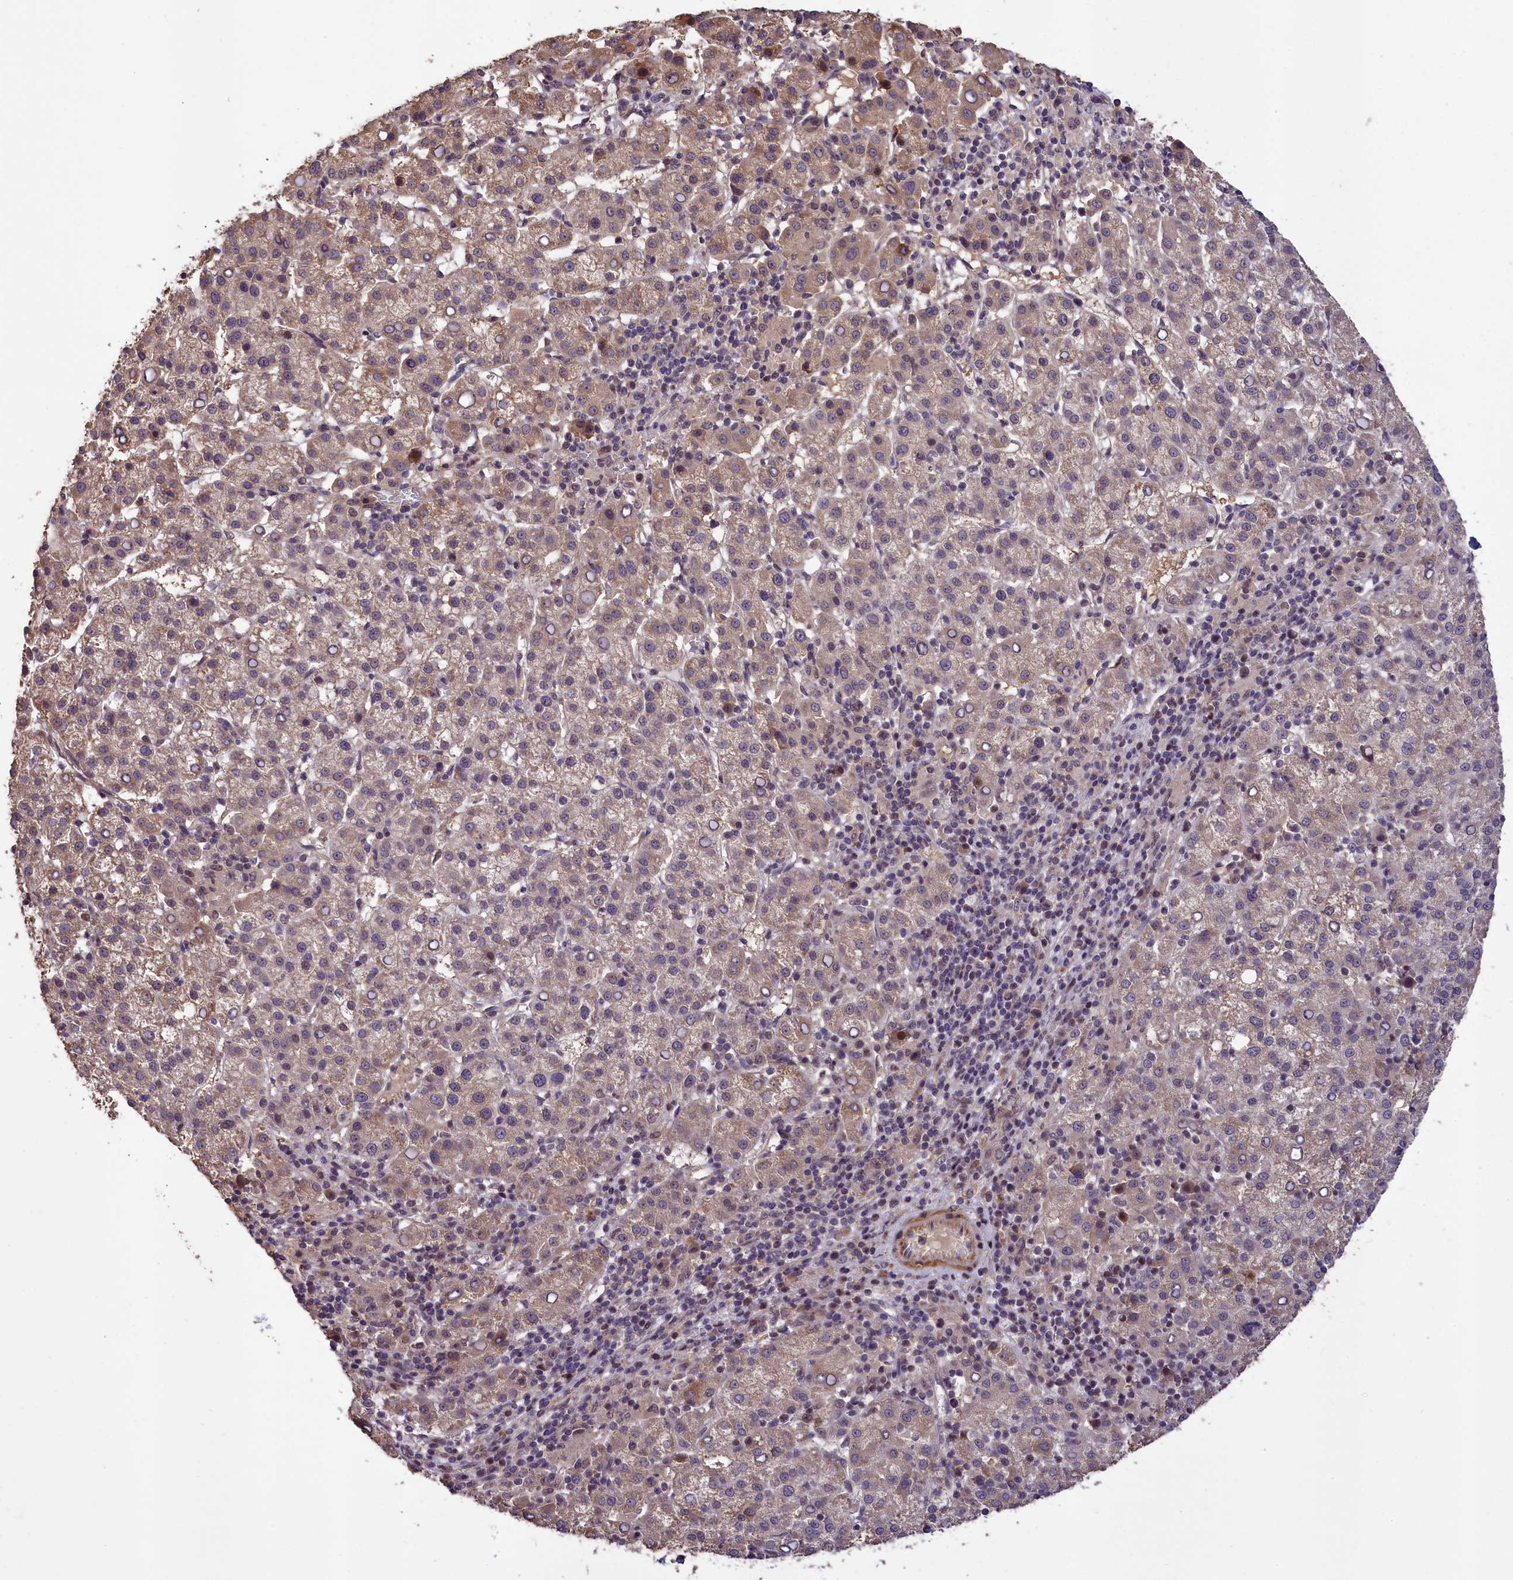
{"staining": {"intensity": "weak", "quantity": "25%-75%", "location": "cytoplasmic/membranous"}, "tissue": "liver cancer", "cell_type": "Tumor cells", "image_type": "cancer", "snomed": [{"axis": "morphology", "description": "Carcinoma, Hepatocellular, NOS"}, {"axis": "topography", "description": "Liver"}], "caption": "A low amount of weak cytoplasmic/membranous staining is present in approximately 25%-75% of tumor cells in liver cancer tissue.", "gene": "DNAJB9", "patient": {"sex": "female", "age": 58}}